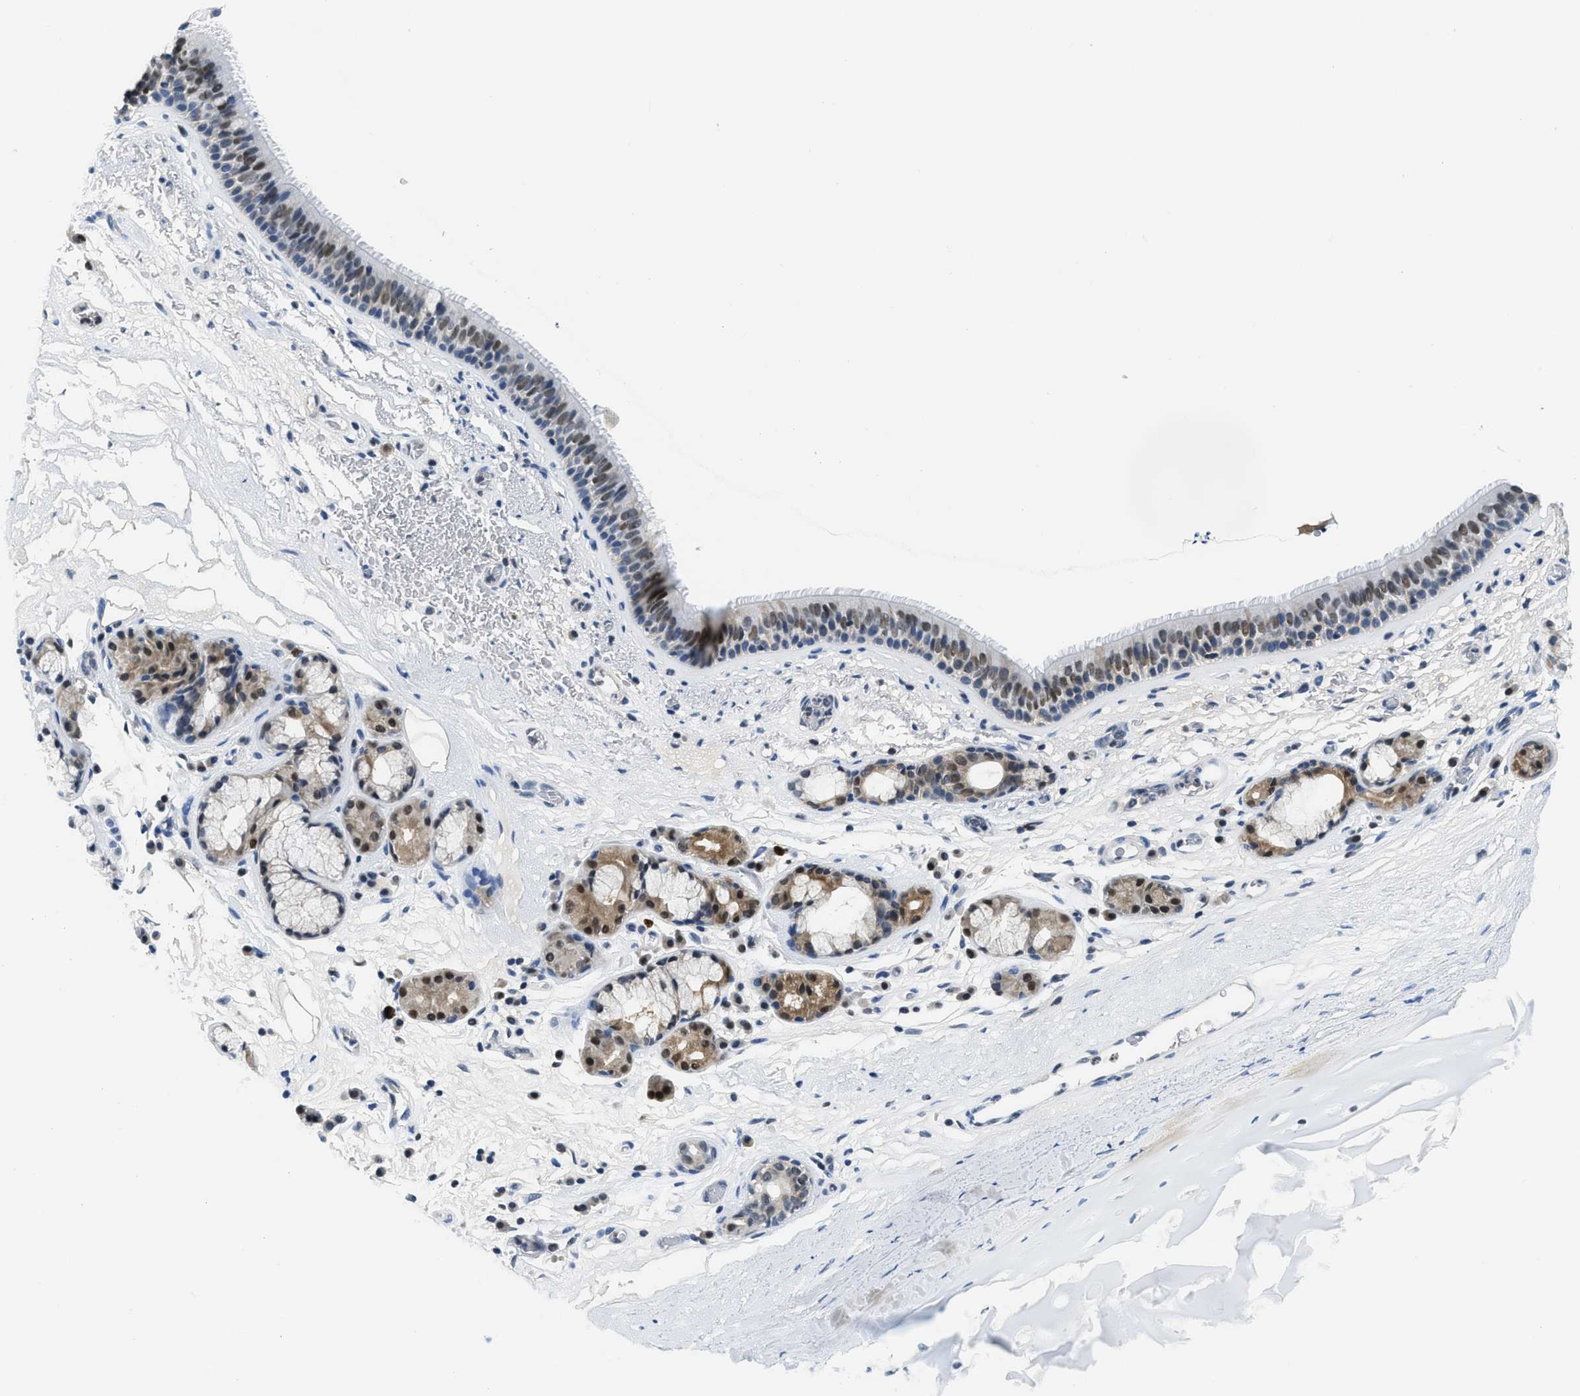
{"staining": {"intensity": "moderate", "quantity": "<25%", "location": "cytoplasmic/membranous,nuclear"}, "tissue": "bronchus", "cell_type": "Respiratory epithelial cells", "image_type": "normal", "snomed": [{"axis": "morphology", "description": "Normal tissue, NOS"}, {"axis": "topography", "description": "Cartilage tissue"}], "caption": "Protein expression analysis of benign bronchus displays moderate cytoplasmic/membranous,nuclear staining in approximately <25% of respiratory epithelial cells. The staining was performed using DAB, with brown indicating positive protein expression. Nuclei are stained blue with hematoxylin.", "gene": "ALX1", "patient": {"sex": "female", "age": 63}}